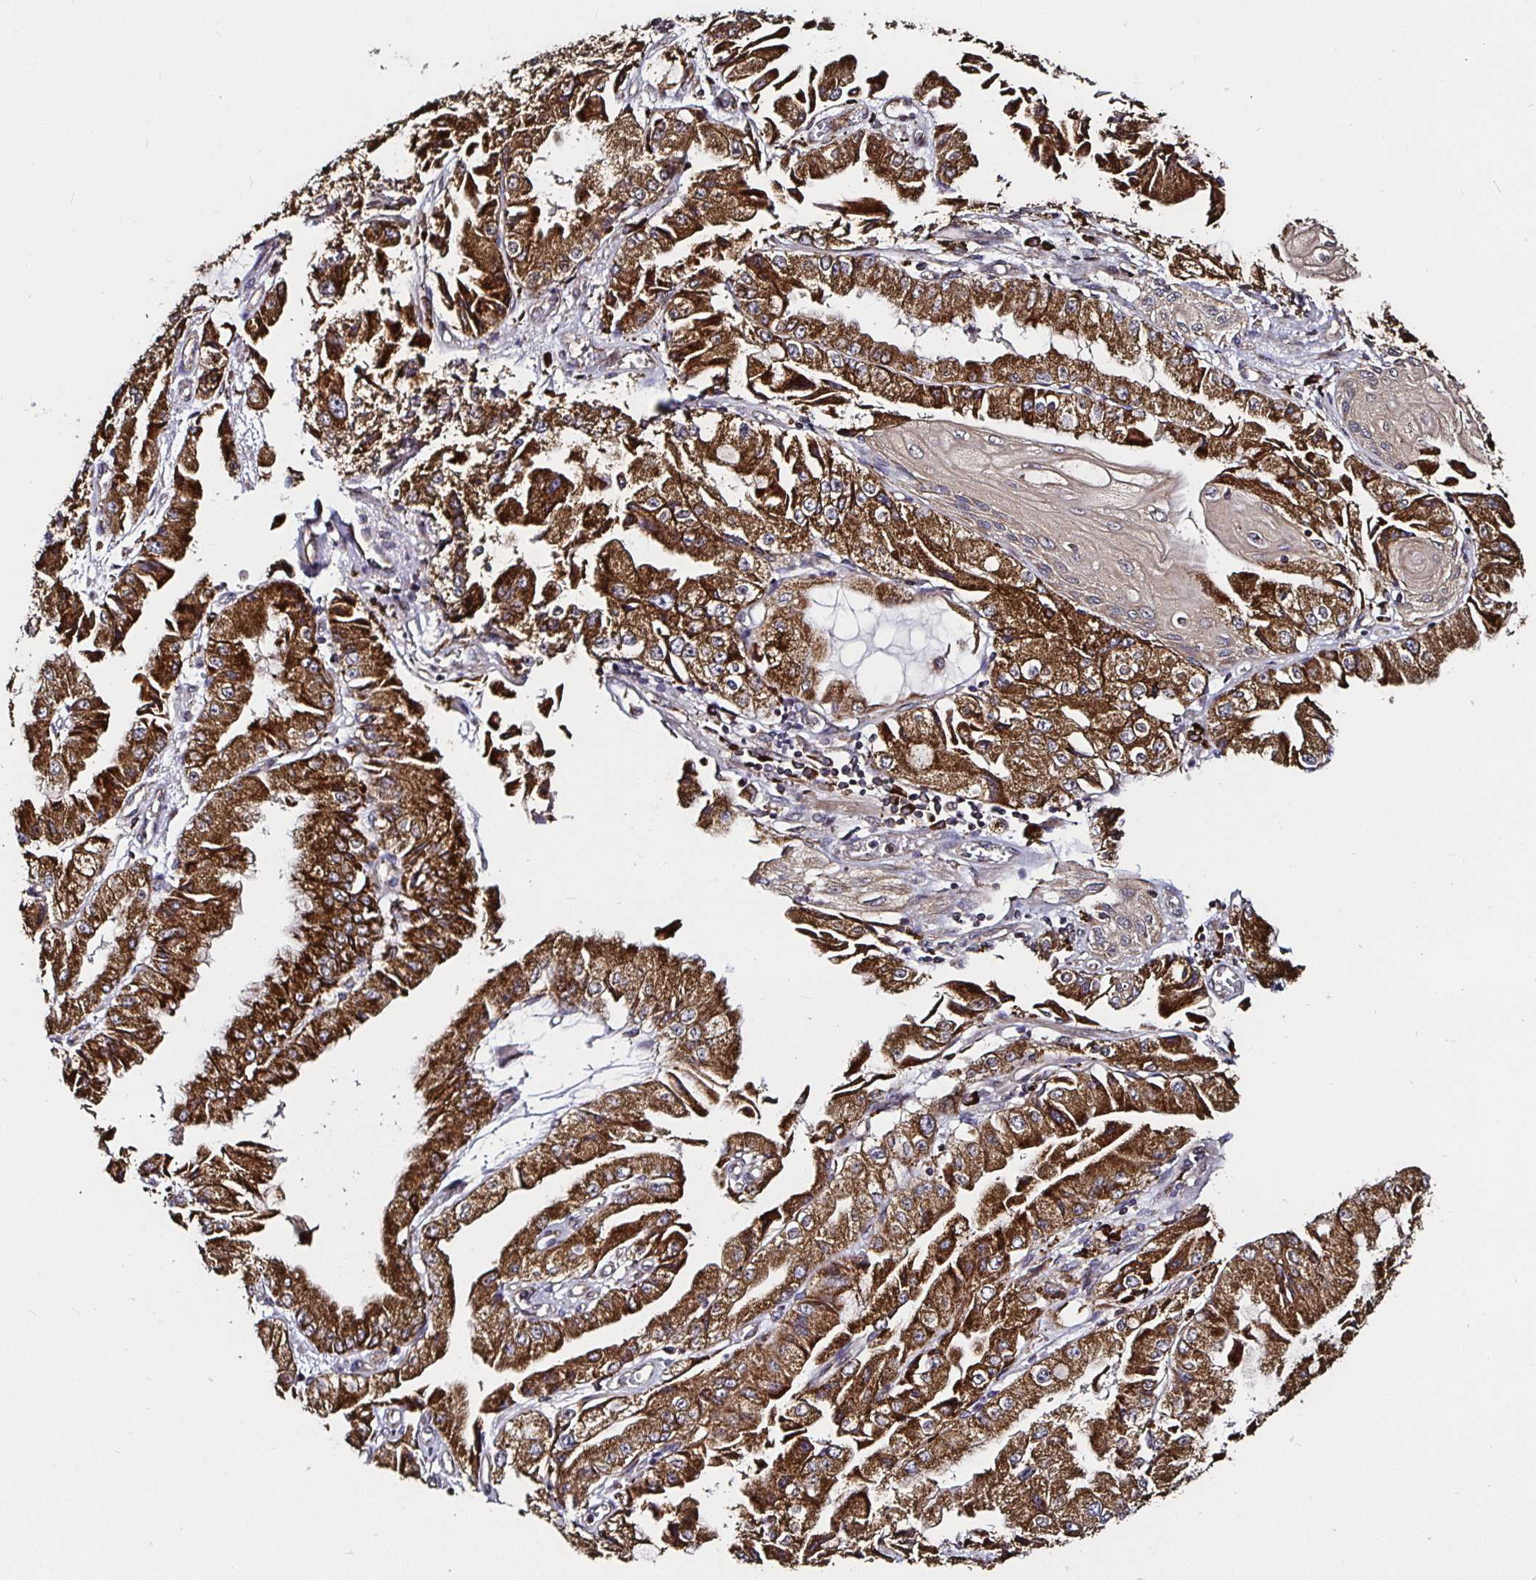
{"staining": {"intensity": "strong", "quantity": ">75%", "location": "cytoplasmic/membranous"}, "tissue": "stomach cancer", "cell_type": "Tumor cells", "image_type": "cancer", "snomed": [{"axis": "morphology", "description": "Adenocarcinoma, NOS"}, {"axis": "topography", "description": "Stomach, upper"}], "caption": "High-magnification brightfield microscopy of adenocarcinoma (stomach) stained with DAB (brown) and counterstained with hematoxylin (blue). tumor cells exhibit strong cytoplasmic/membranous staining is seen in about>75% of cells.", "gene": "MLST8", "patient": {"sex": "female", "age": 74}}